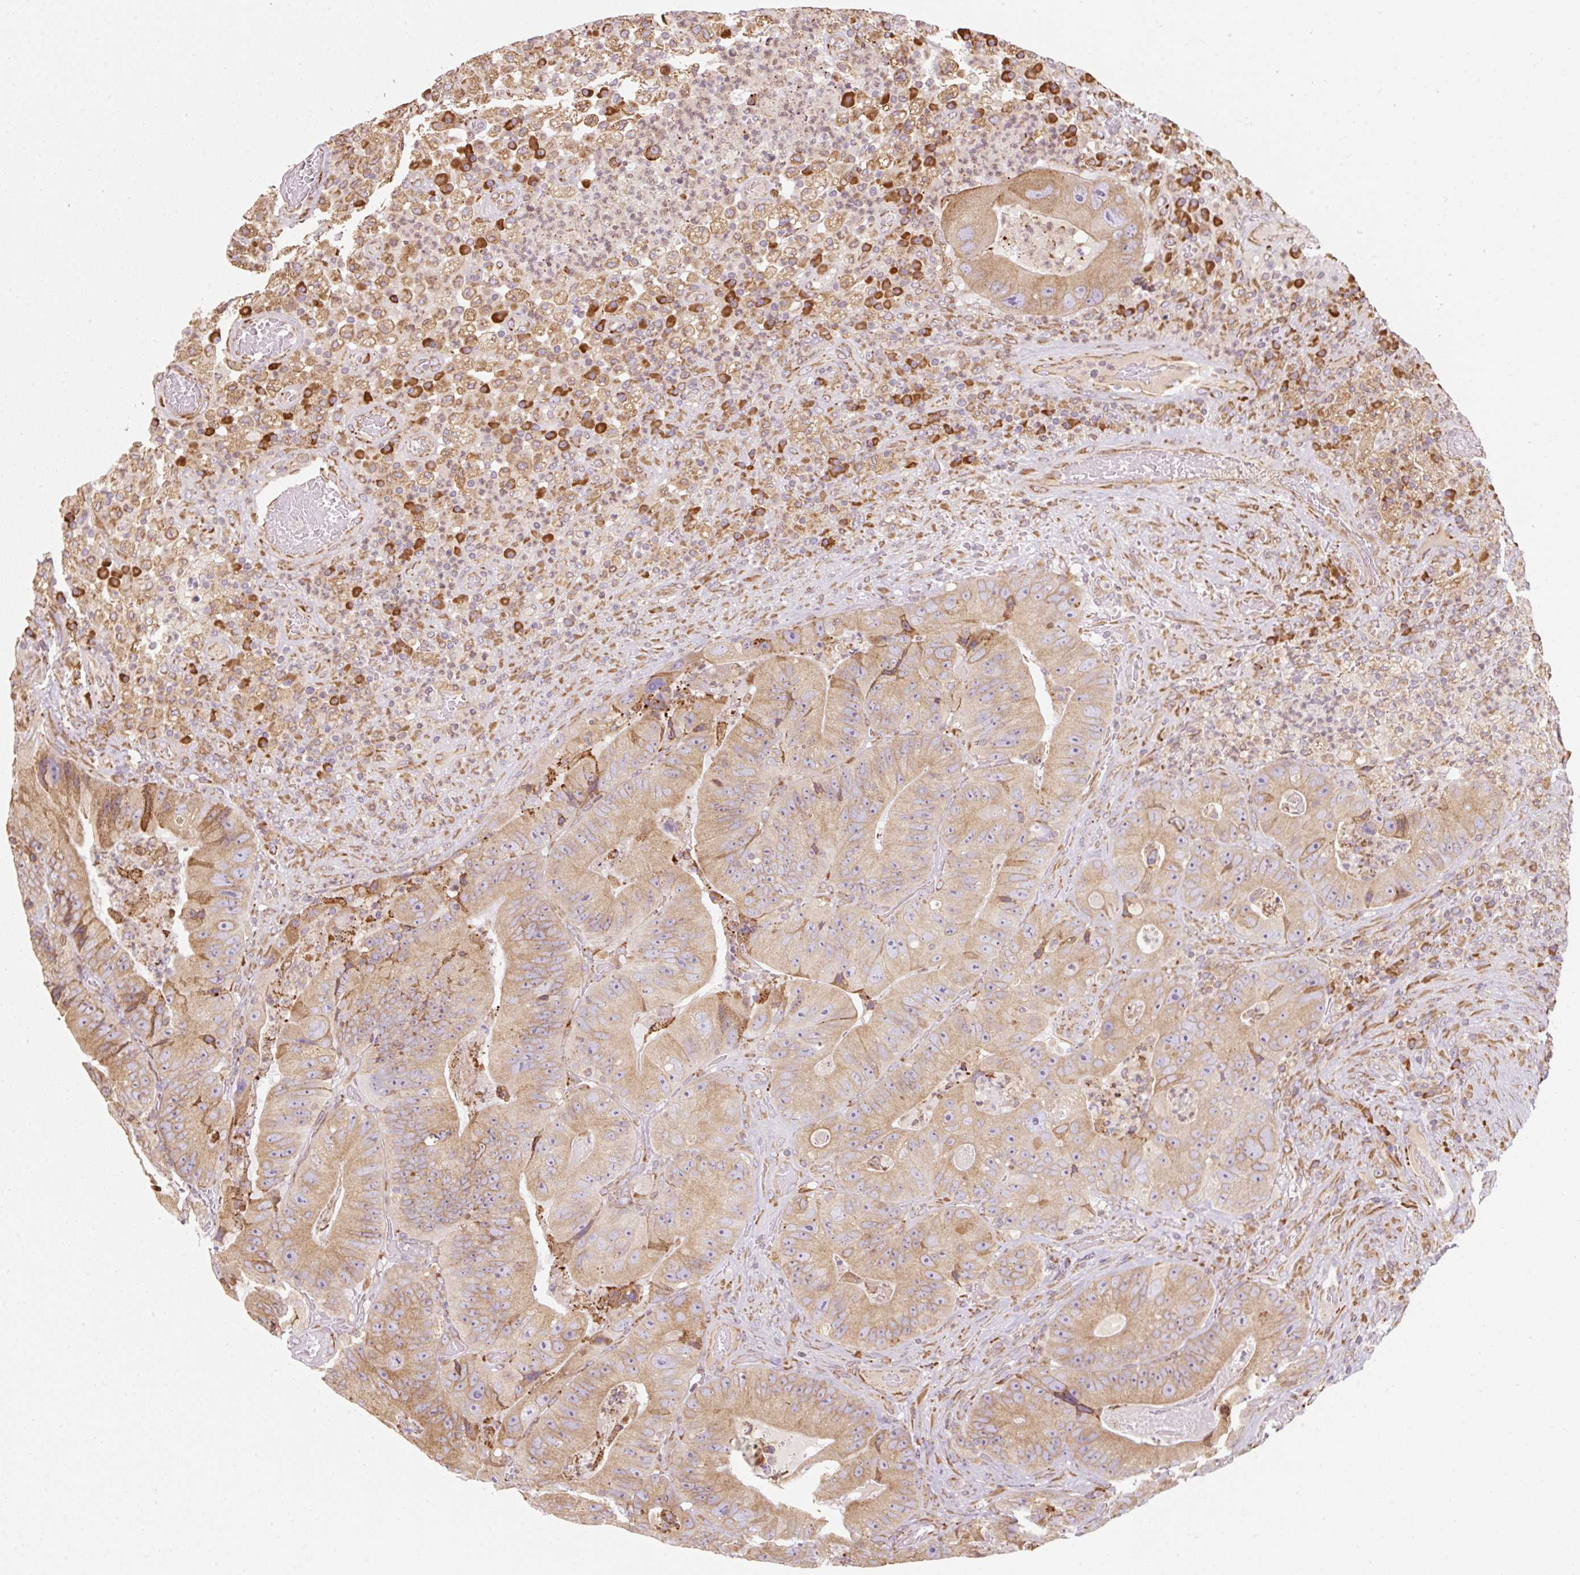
{"staining": {"intensity": "moderate", "quantity": "25%-75%", "location": "cytoplasmic/membranous"}, "tissue": "colorectal cancer", "cell_type": "Tumor cells", "image_type": "cancer", "snomed": [{"axis": "morphology", "description": "Adenocarcinoma, NOS"}, {"axis": "topography", "description": "Colon"}], "caption": "Colorectal cancer stained for a protein (brown) exhibits moderate cytoplasmic/membranous positive staining in about 25%-75% of tumor cells.", "gene": "PRKCSH", "patient": {"sex": "female", "age": 86}}